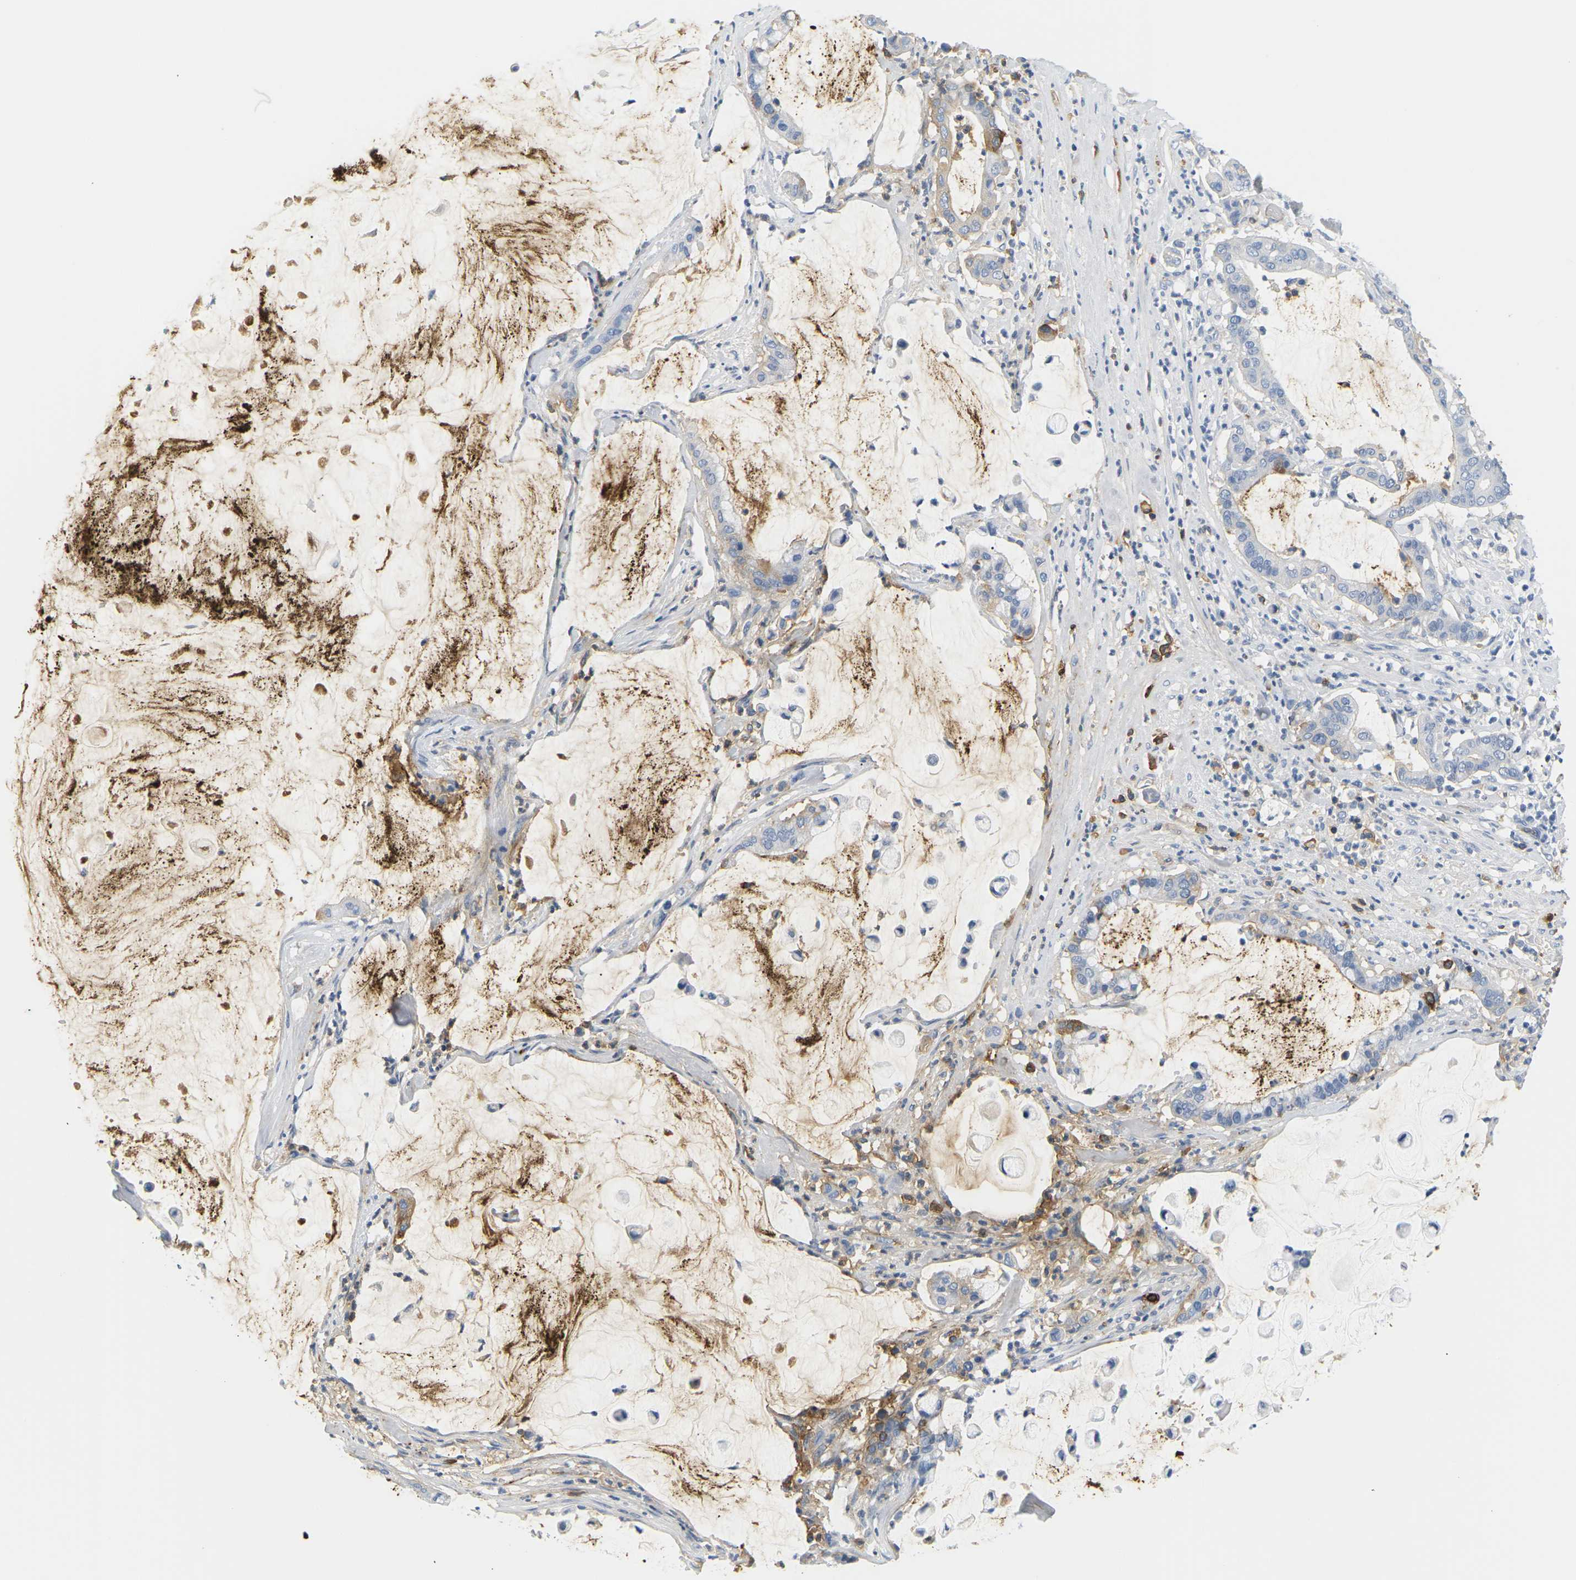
{"staining": {"intensity": "negative", "quantity": "none", "location": "none"}, "tissue": "pancreatic cancer", "cell_type": "Tumor cells", "image_type": "cancer", "snomed": [{"axis": "morphology", "description": "Adenocarcinoma, NOS"}, {"axis": "topography", "description": "Pancreas"}], "caption": "There is no significant expression in tumor cells of pancreatic adenocarcinoma.", "gene": "APOB", "patient": {"sex": "male", "age": 41}}